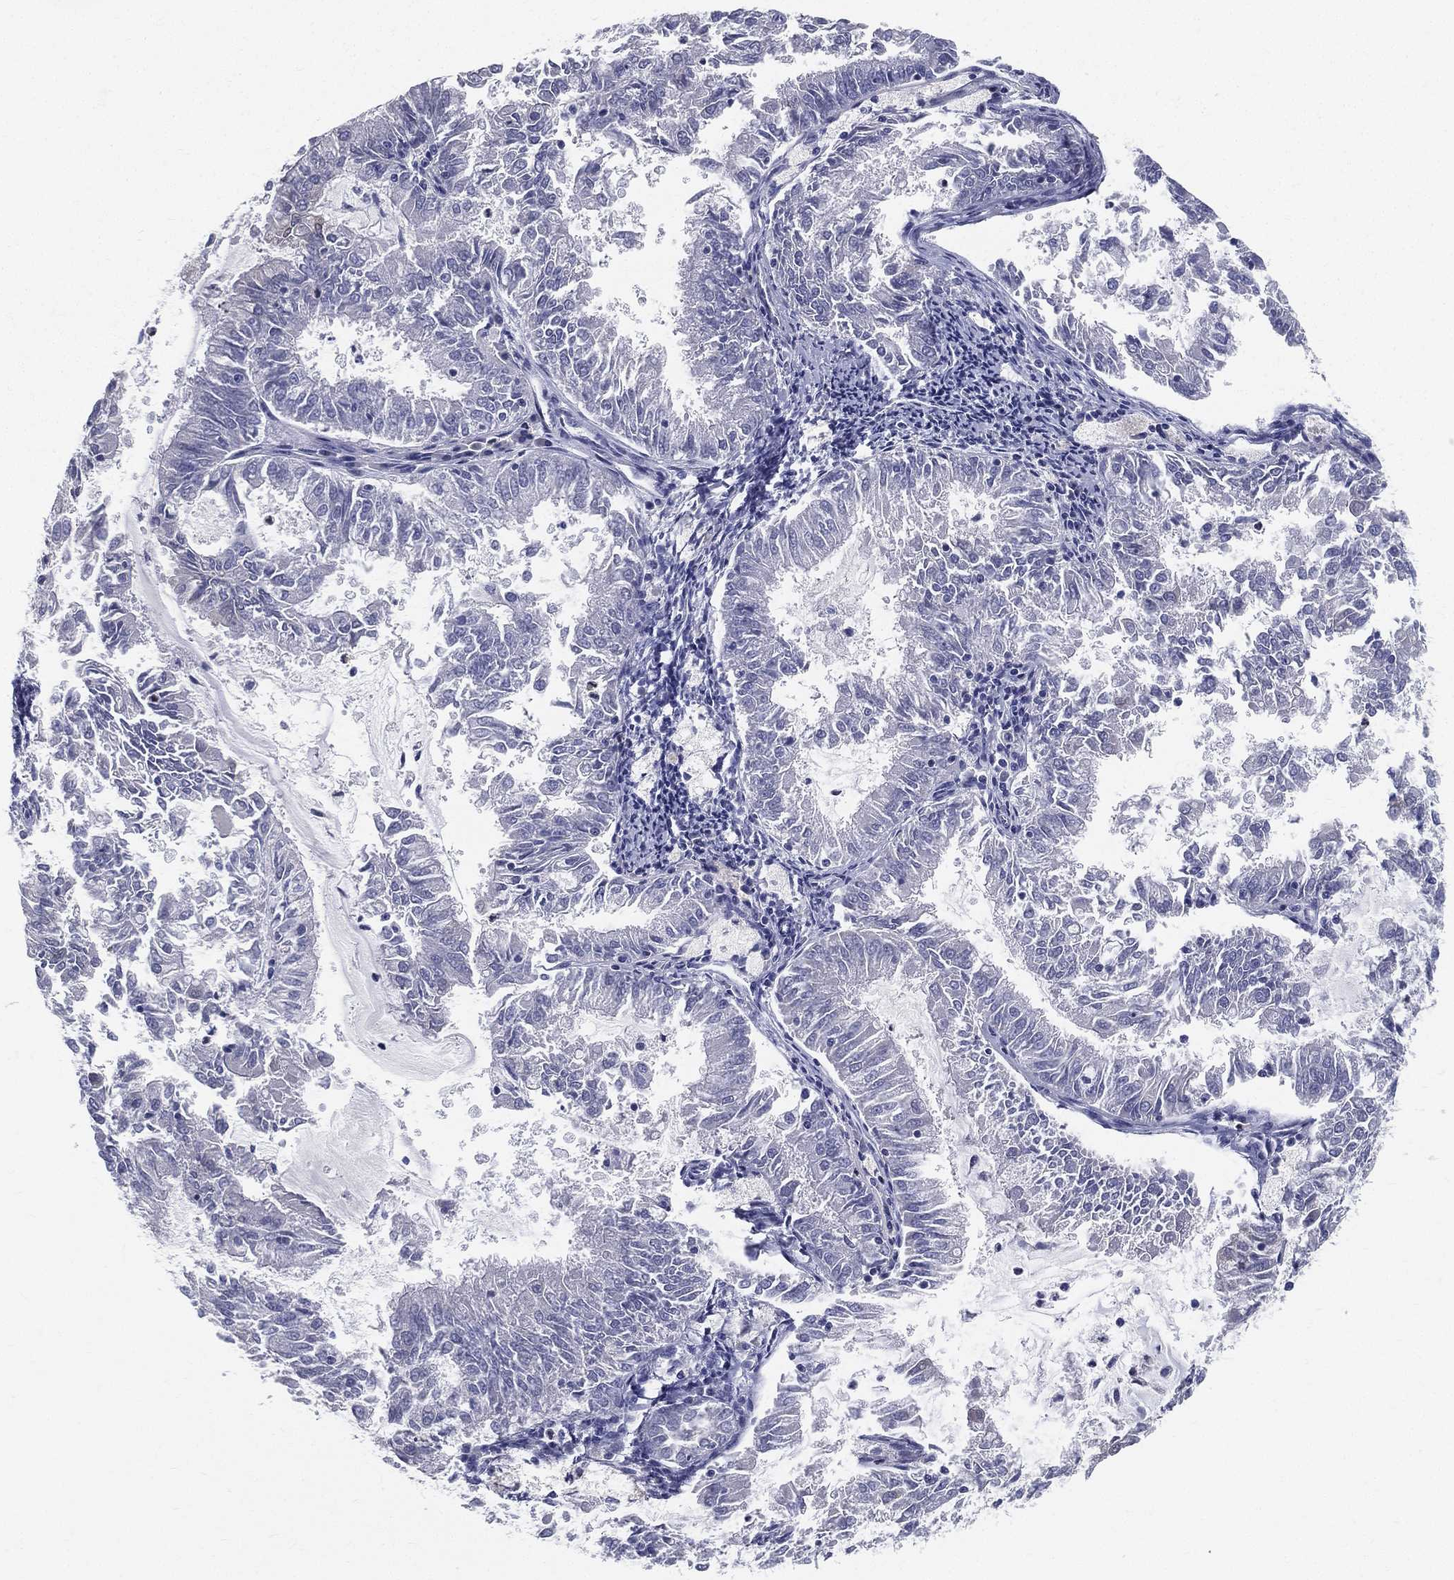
{"staining": {"intensity": "negative", "quantity": "none", "location": "none"}, "tissue": "endometrial cancer", "cell_type": "Tumor cells", "image_type": "cancer", "snomed": [{"axis": "morphology", "description": "Adenocarcinoma, NOS"}, {"axis": "topography", "description": "Endometrium"}], "caption": "DAB (3,3'-diaminobenzidine) immunohistochemical staining of human adenocarcinoma (endometrial) demonstrates no significant expression in tumor cells. Nuclei are stained in blue.", "gene": "STS", "patient": {"sex": "female", "age": 57}}